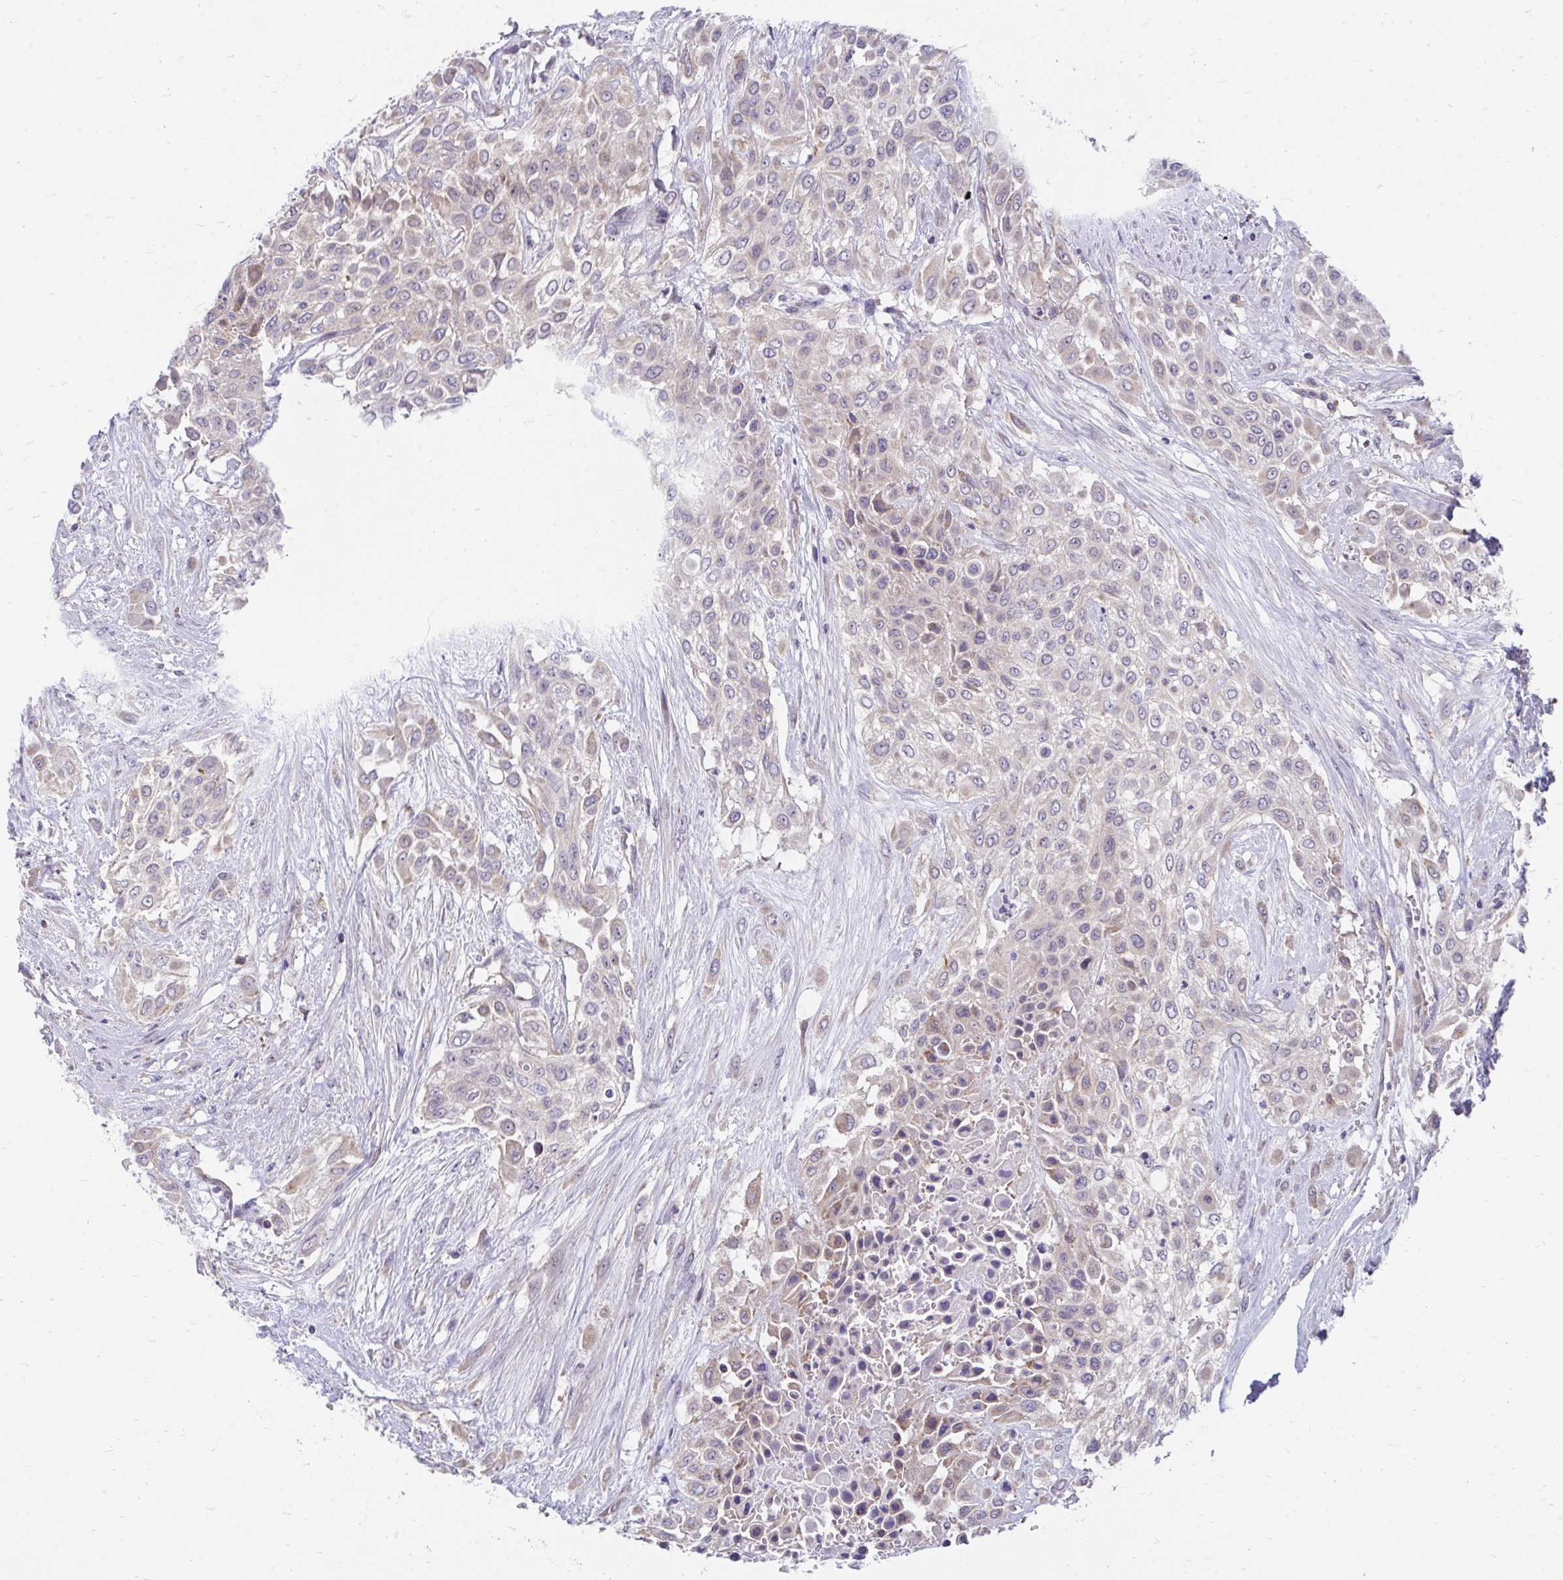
{"staining": {"intensity": "weak", "quantity": "<25%", "location": "cytoplasmic/membranous"}, "tissue": "urothelial cancer", "cell_type": "Tumor cells", "image_type": "cancer", "snomed": [{"axis": "morphology", "description": "Urothelial carcinoma, High grade"}, {"axis": "topography", "description": "Urinary bladder"}], "caption": "A photomicrograph of human urothelial carcinoma (high-grade) is negative for staining in tumor cells. Brightfield microscopy of immunohistochemistry stained with DAB (brown) and hematoxylin (blue), captured at high magnification.", "gene": "FHIP1B", "patient": {"sex": "male", "age": 57}}